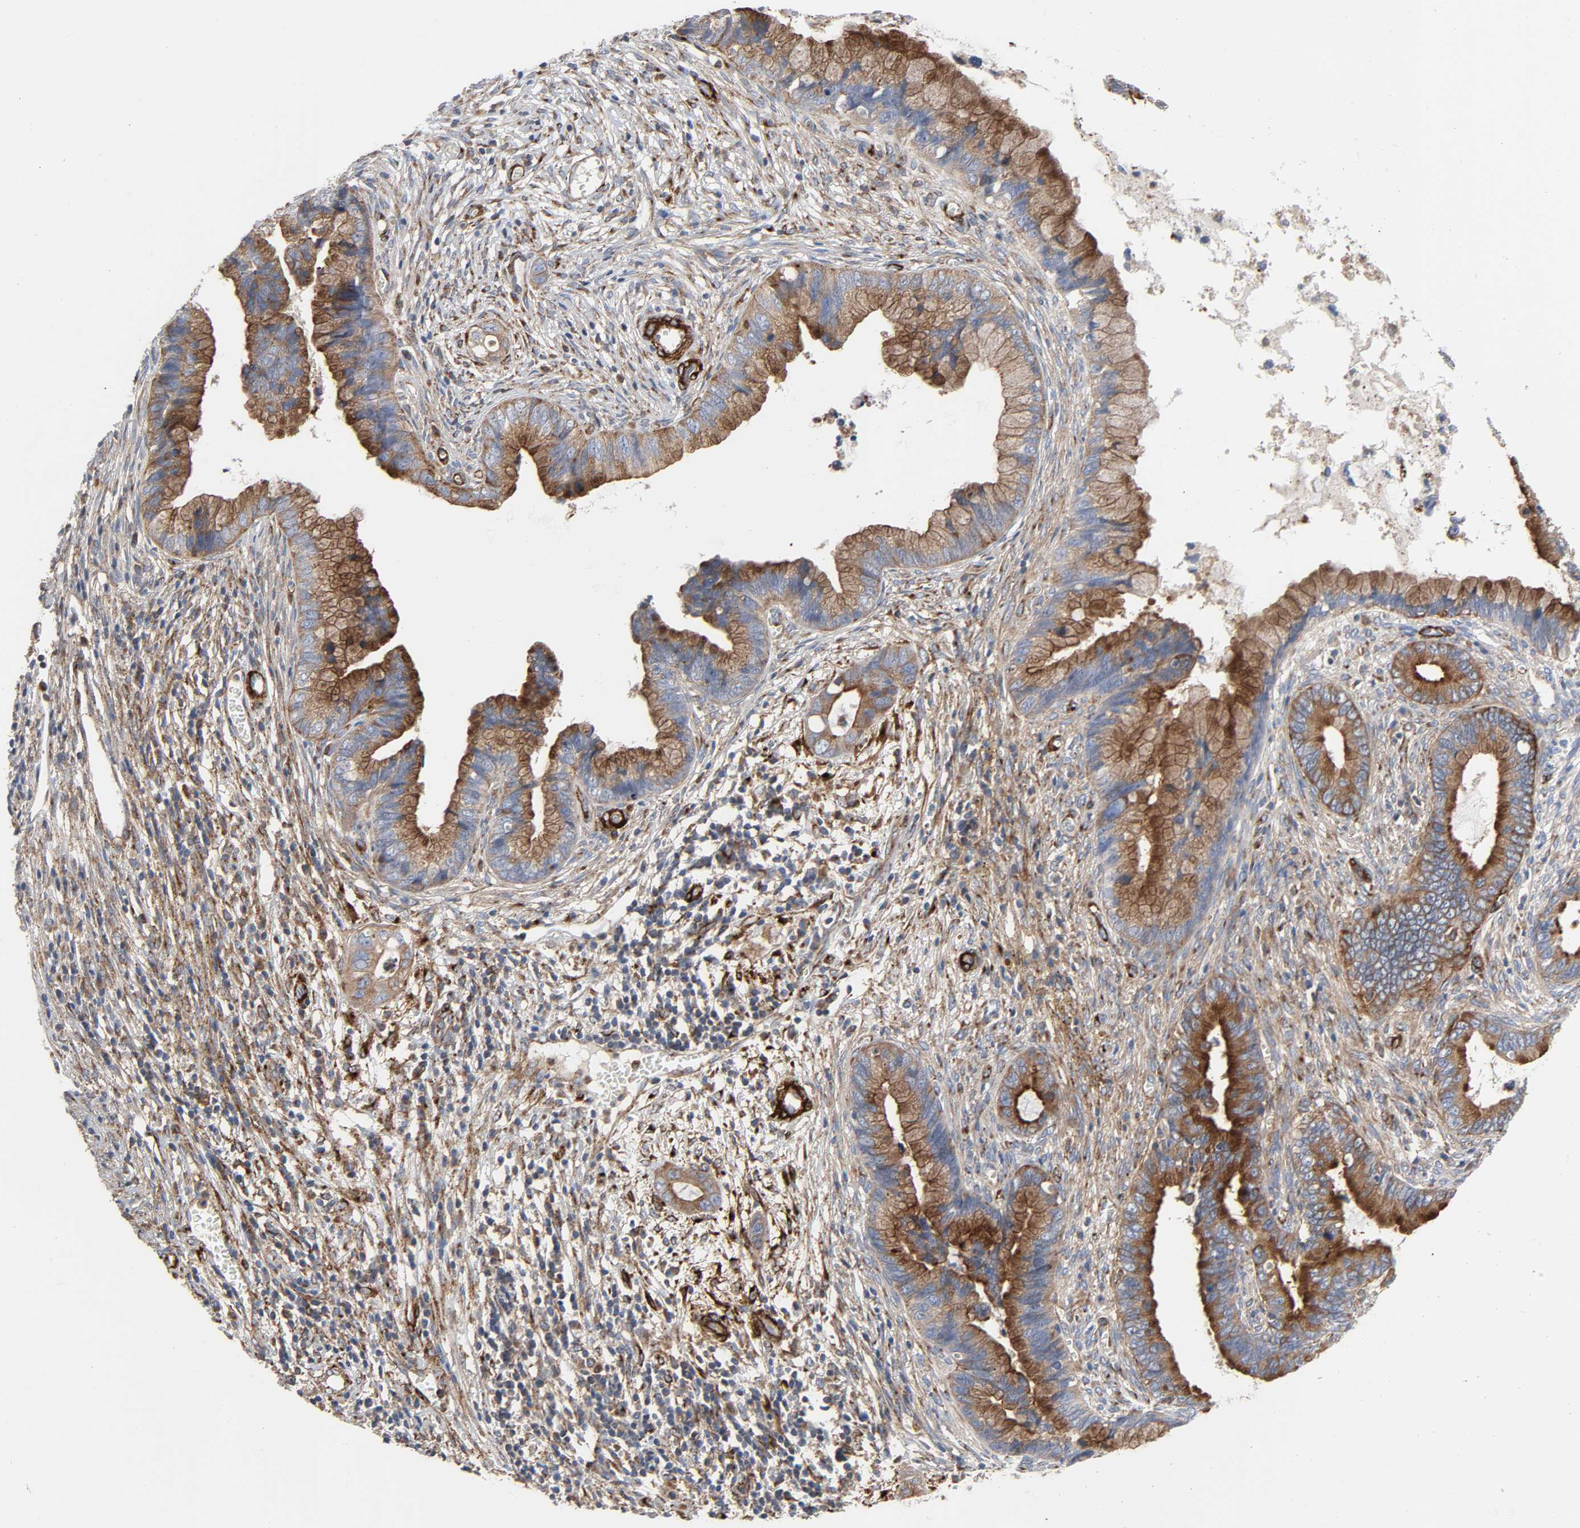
{"staining": {"intensity": "moderate", "quantity": ">75%", "location": "cytoplasmic/membranous"}, "tissue": "cervical cancer", "cell_type": "Tumor cells", "image_type": "cancer", "snomed": [{"axis": "morphology", "description": "Adenocarcinoma, NOS"}, {"axis": "topography", "description": "Cervix"}], "caption": "Immunohistochemistry of human cervical adenocarcinoma displays medium levels of moderate cytoplasmic/membranous staining in approximately >75% of tumor cells.", "gene": "ARHGAP1", "patient": {"sex": "female", "age": 44}}